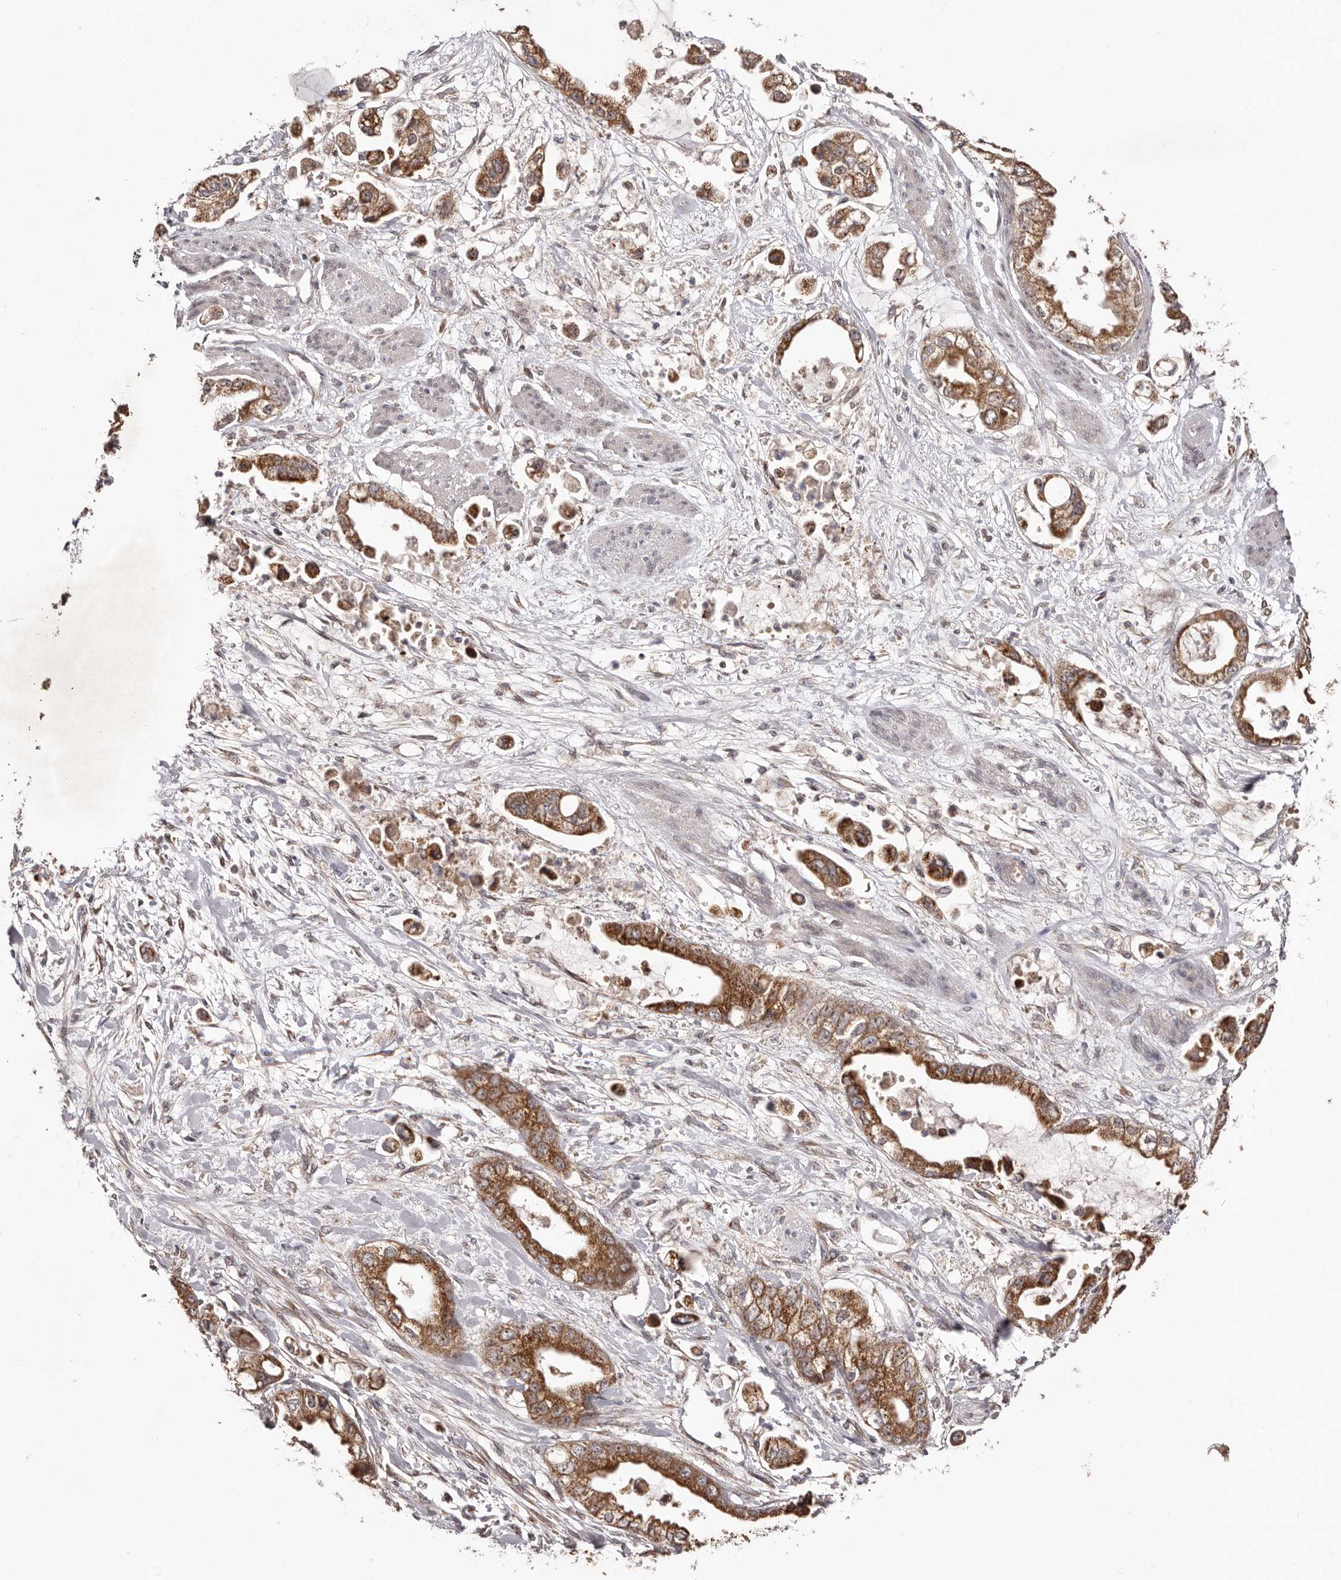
{"staining": {"intensity": "moderate", "quantity": ">75%", "location": "cytoplasmic/membranous"}, "tissue": "stomach cancer", "cell_type": "Tumor cells", "image_type": "cancer", "snomed": [{"axis": "morphology", "description": "Adenocarcinoma, NOS"}, {"axis": "topography", "description": "Stomach"}], "caption": "IHC of stomach cancer reveals medium levels of moderate cytoplasmic/membranous expression in about >75% of tumor cells.", "gene": "EGR3", "patient": {"sex": "male", "age": 62}}